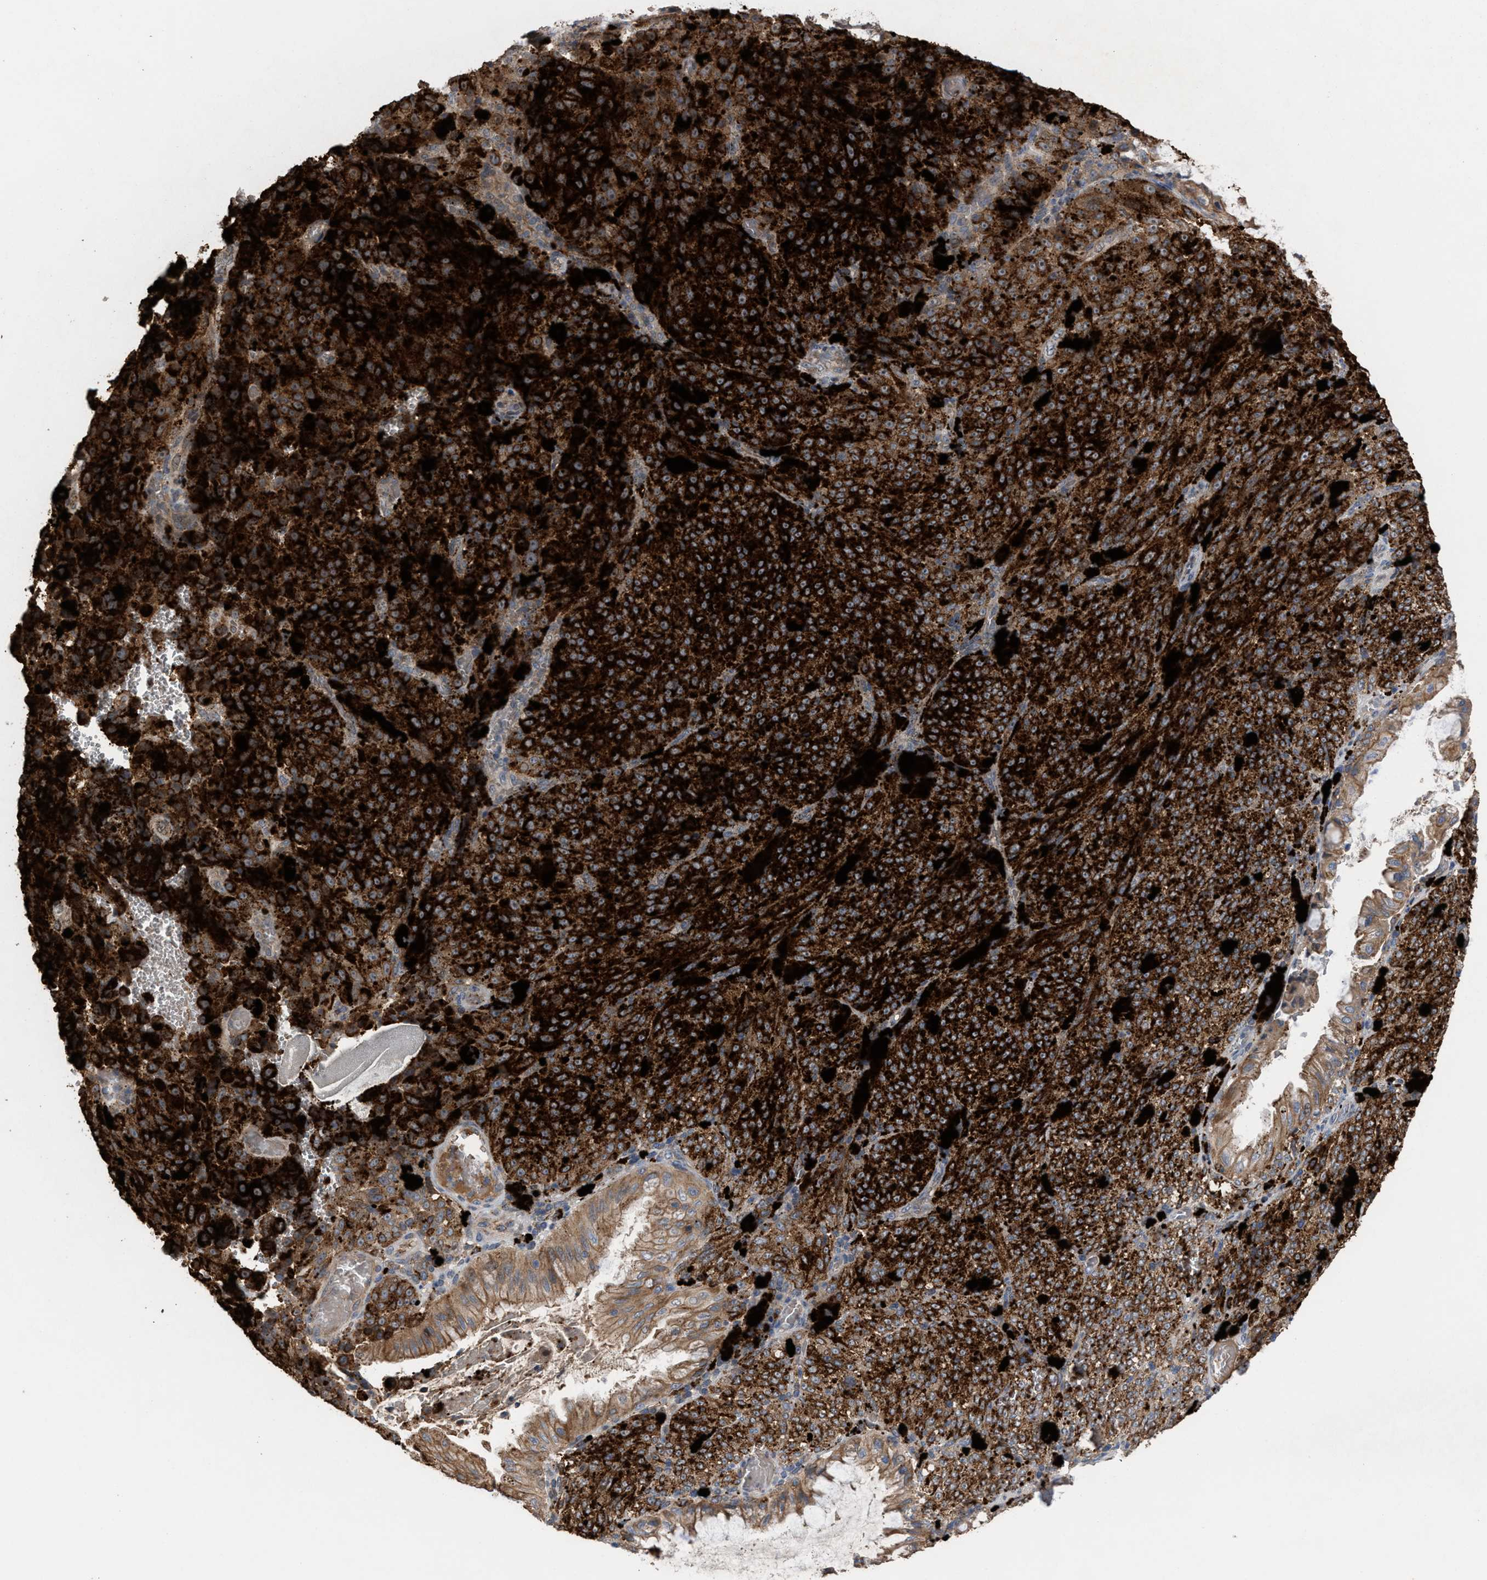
{"staining": {"intensity": "strong", "quantity": ">75%", "location": "cytoplasmic/membranous"}, "tissue": "melanoma", "cell_type": "Tumor cells", "image_type": "cancer", "snomed": [{"axis": "morphology", "description": "Malignant melanoma, NOS"}, {"axis": "topography", "description": "Rectum"}], "caption": "DAB (3,3'-diaminobenzidine) immunohistochemical staining of human malignant melanoma exhibits strong cytoplasmic/membranous protein expression in approximately >75% of tumor cells.", "gene": "ELMO3", "patient": {"sex": "female", "age": 81}}